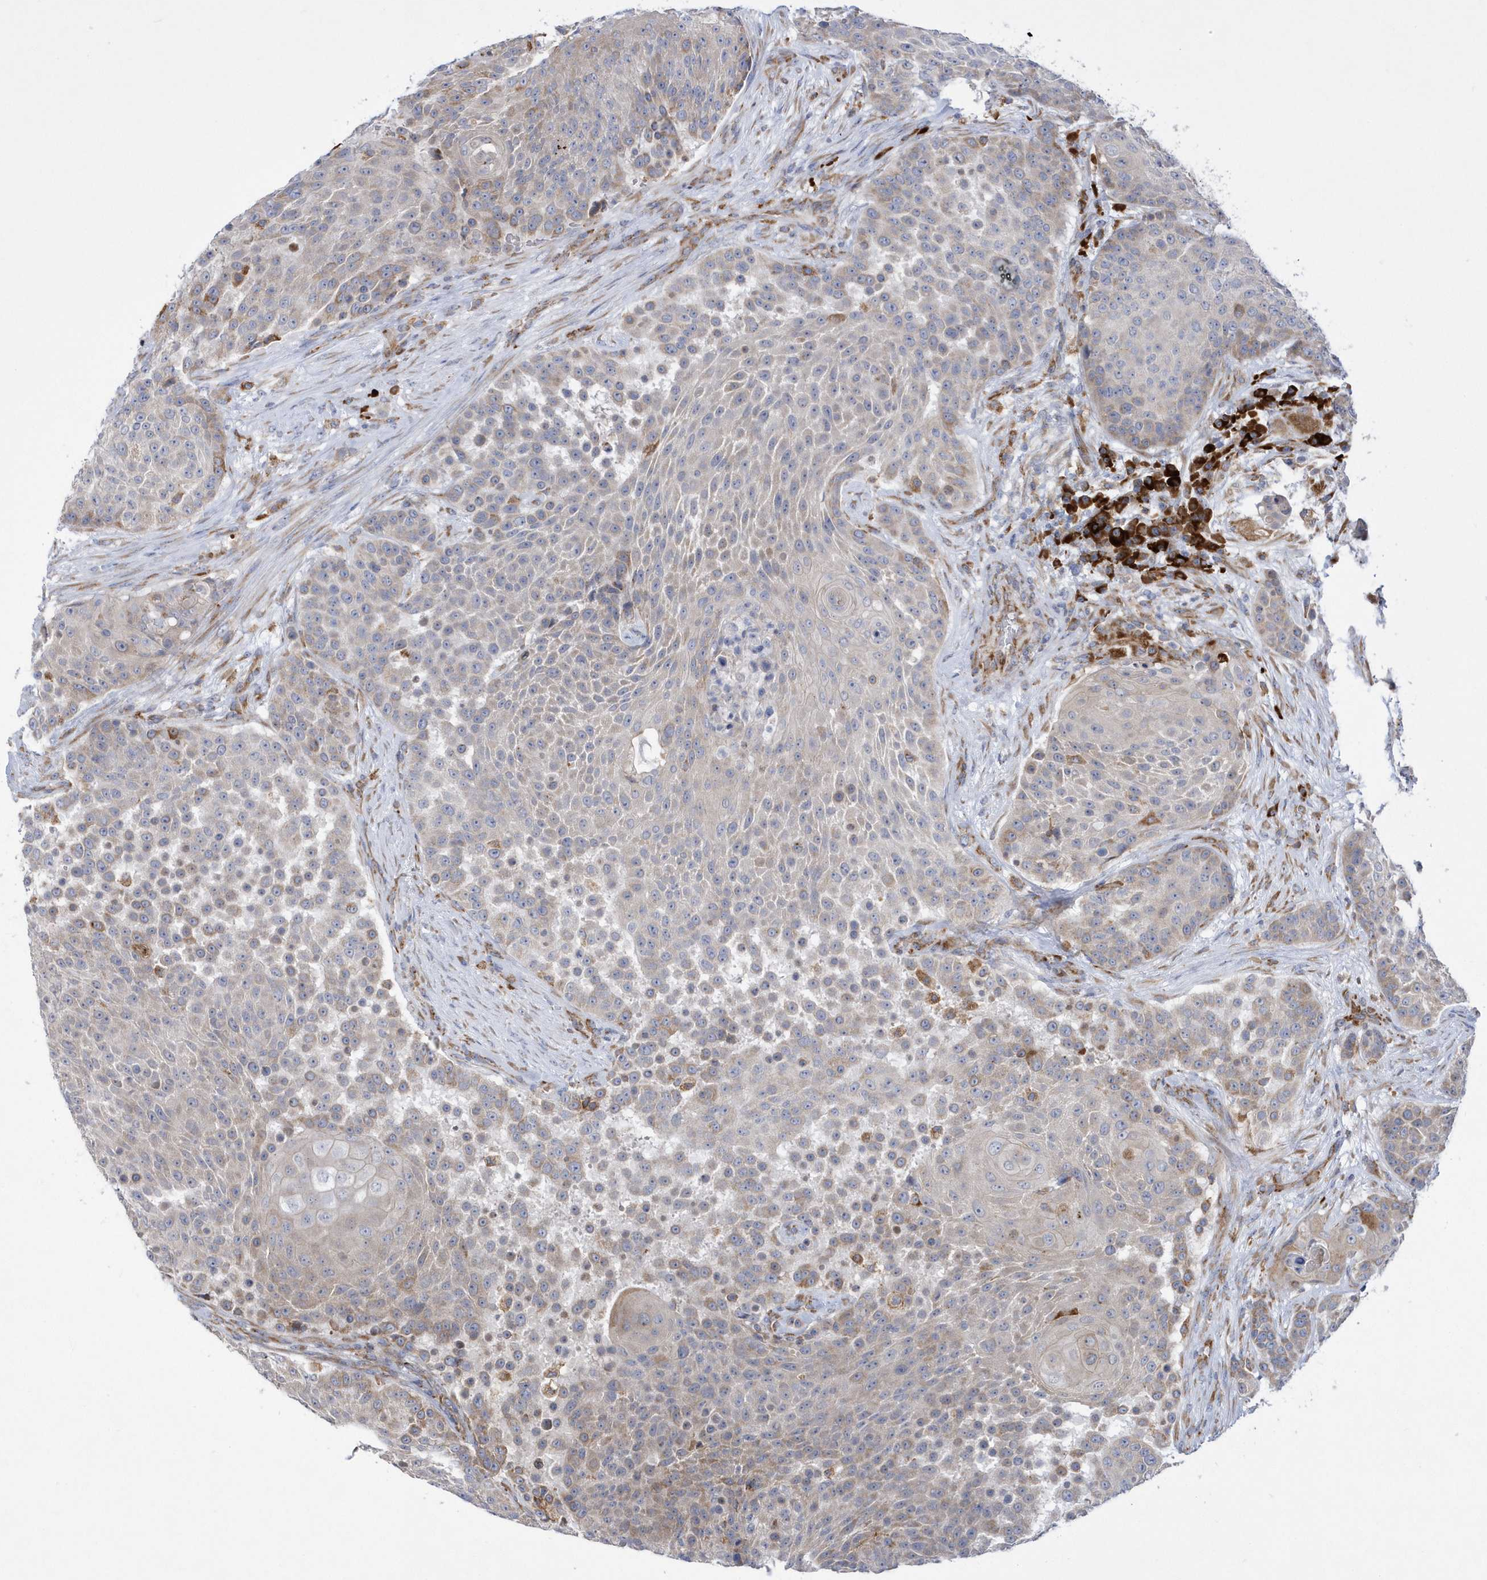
{"staining": {"intensity": "weak", "quantity": "25%-75%", "location": "cytoplasmic/membranous"}, "tissue": "urothelial cancer", "cell_type": "Tumor cells", "image_type": "cancer", "snomed": [{"axis": "morphology", "description": "Urothelial carcinoma, High grade"}, {"axis": "topography", "description": "Urinary bladder"}], "caption": "This image shows IHC staining of human high-grade urothelial carcinoma, with low weak cytoplasmic/membranous expression in about 25%-75% of tumor cells.", "gene": "MED31", "patient": {"sex": "female", "age": 63}}